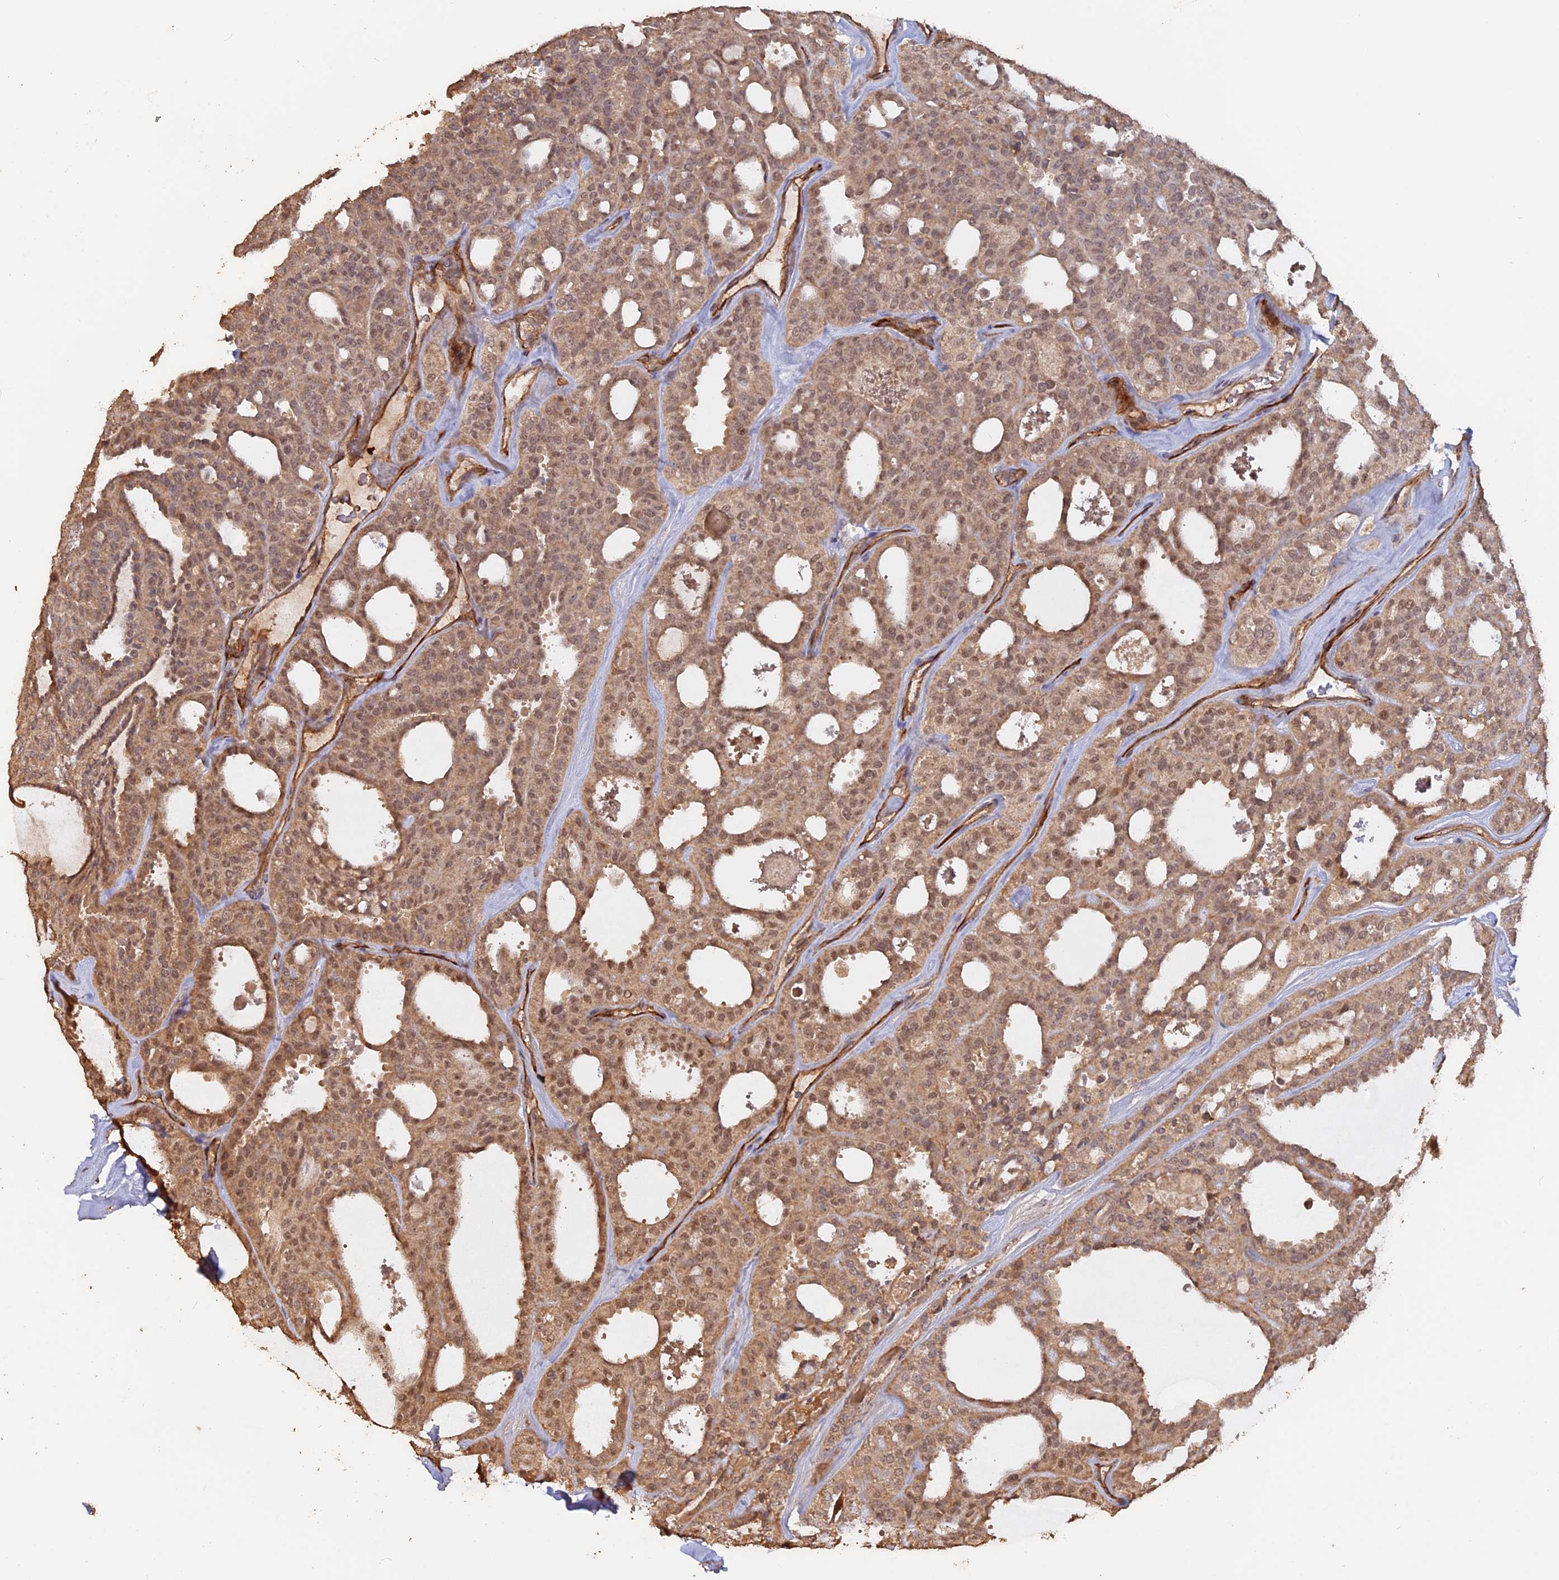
{"staining": {"intensity": "moderate", "quantity": ">75%", "location": "cytoplasmic/membranous,nuclear"}, "tissue": "thyroid cancer", "cell_type": "Tumor cells", "image_type": "cancer", "snomed": [{"axis": "morphology", "description": "Follicular adenoma carcinoma, NOS"}, {"axis": "topography", "description": "Thyroid gland"}], "caption": "Tumor cells exhibit moderate cytoplasmic/membranous and nuclear staining in approximately >75% of cells in thyroid follicular adenoma carcinoma. (brown staining indicates protein expression, while blue staining denotes nuclei).", "gene": "LAYN", "patient": {"sex": "male", "age": 75}}